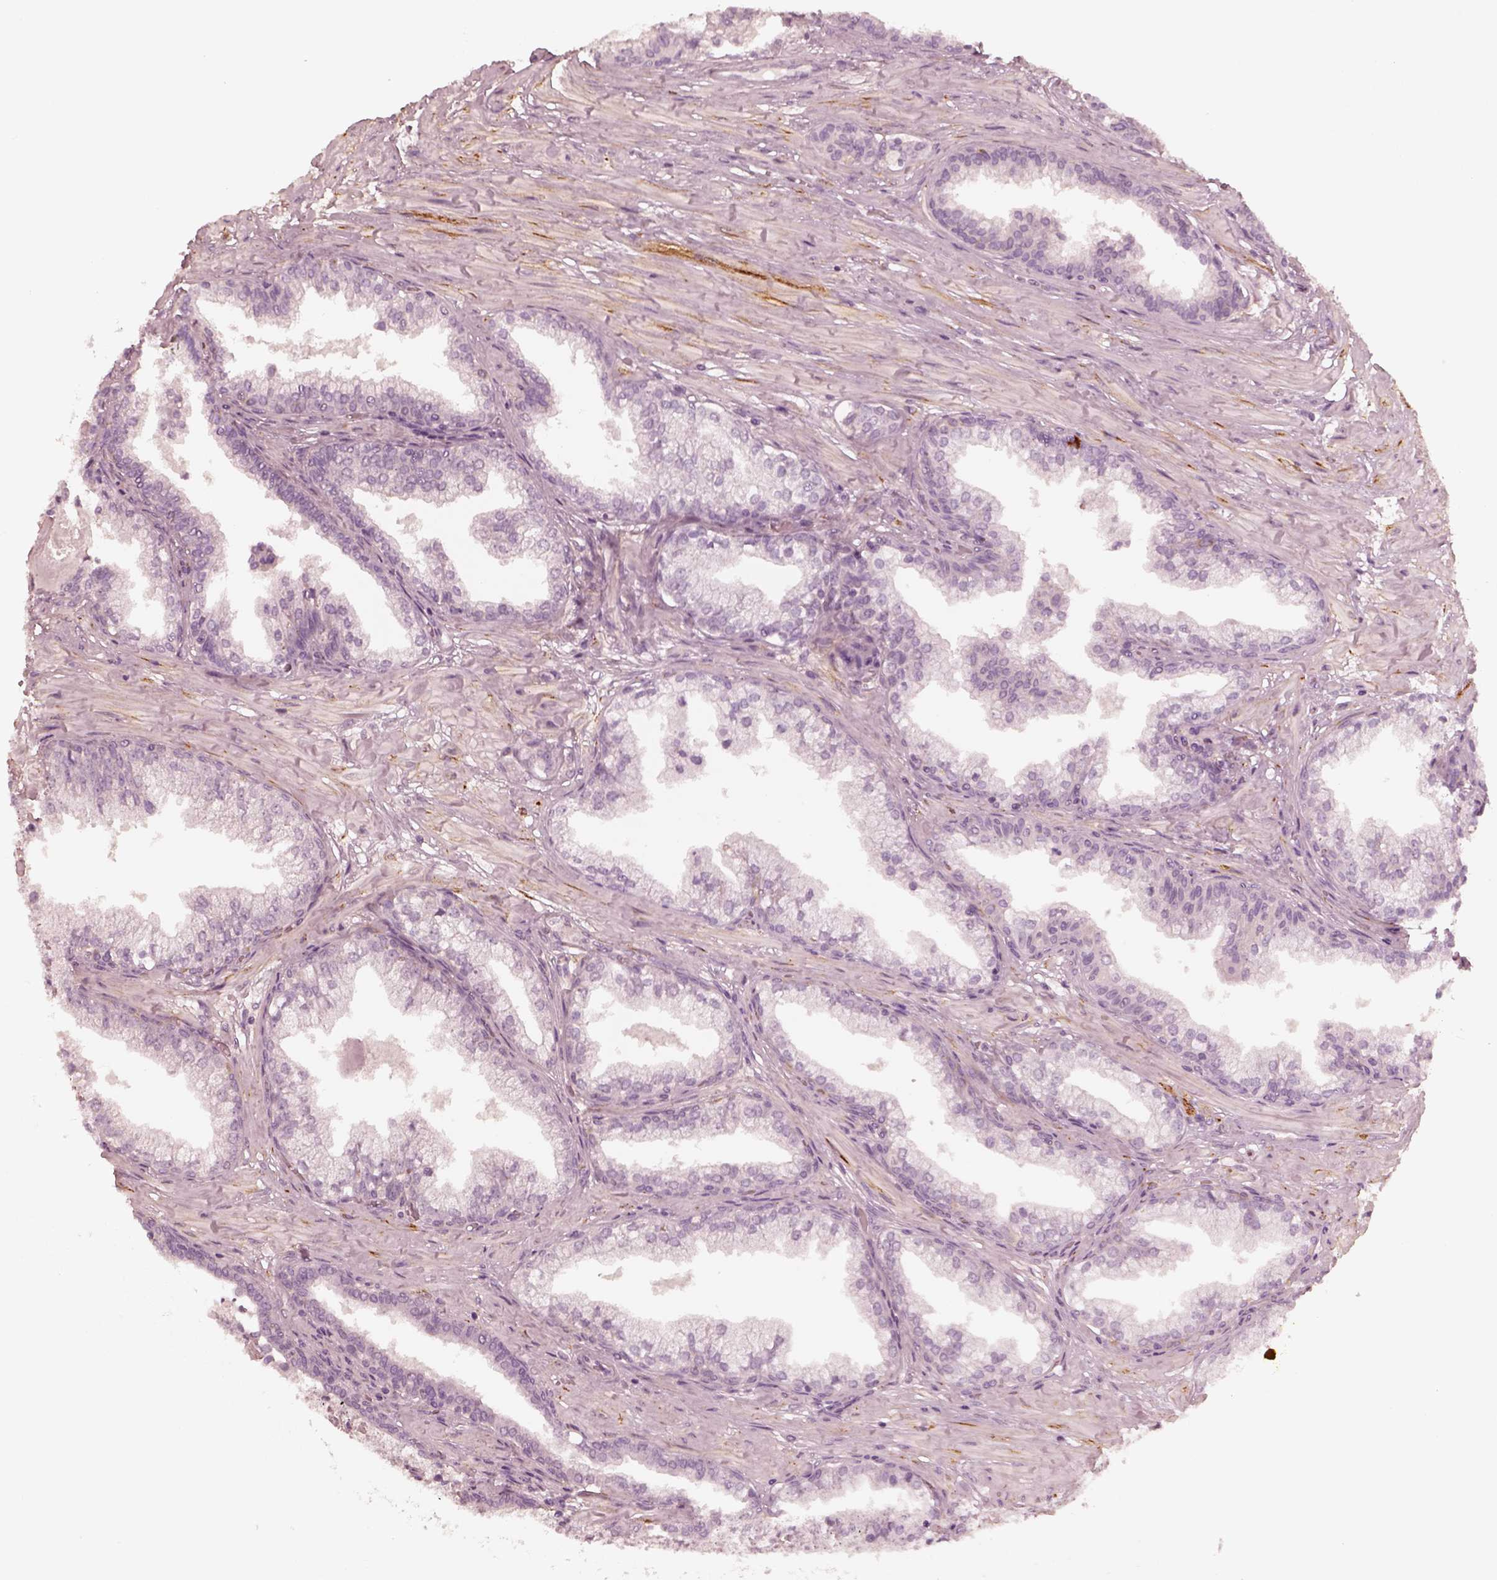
{"staining": {"intensity": "negative", "quantity": "none", "location": "none"}, "tissue": "prostate cancer", "cell_type": "Tumor cells", "image_type": "cancer", "snomed": [{"axis": "morphology", "description": "Adenocarcinoma, NOS"}, {"axis": "topography", "description": "Prostate and seminal vesicle, NOS"}, {"axis": "topography", "description": "Prostate"}], "caption": "Human prostate adenocarcinoma stained for a protein using immunohistochemistry reveals no positivity in tumor cells.", "gene": "DNAAF9", "patient": {"sex": "male", "age": 44}}